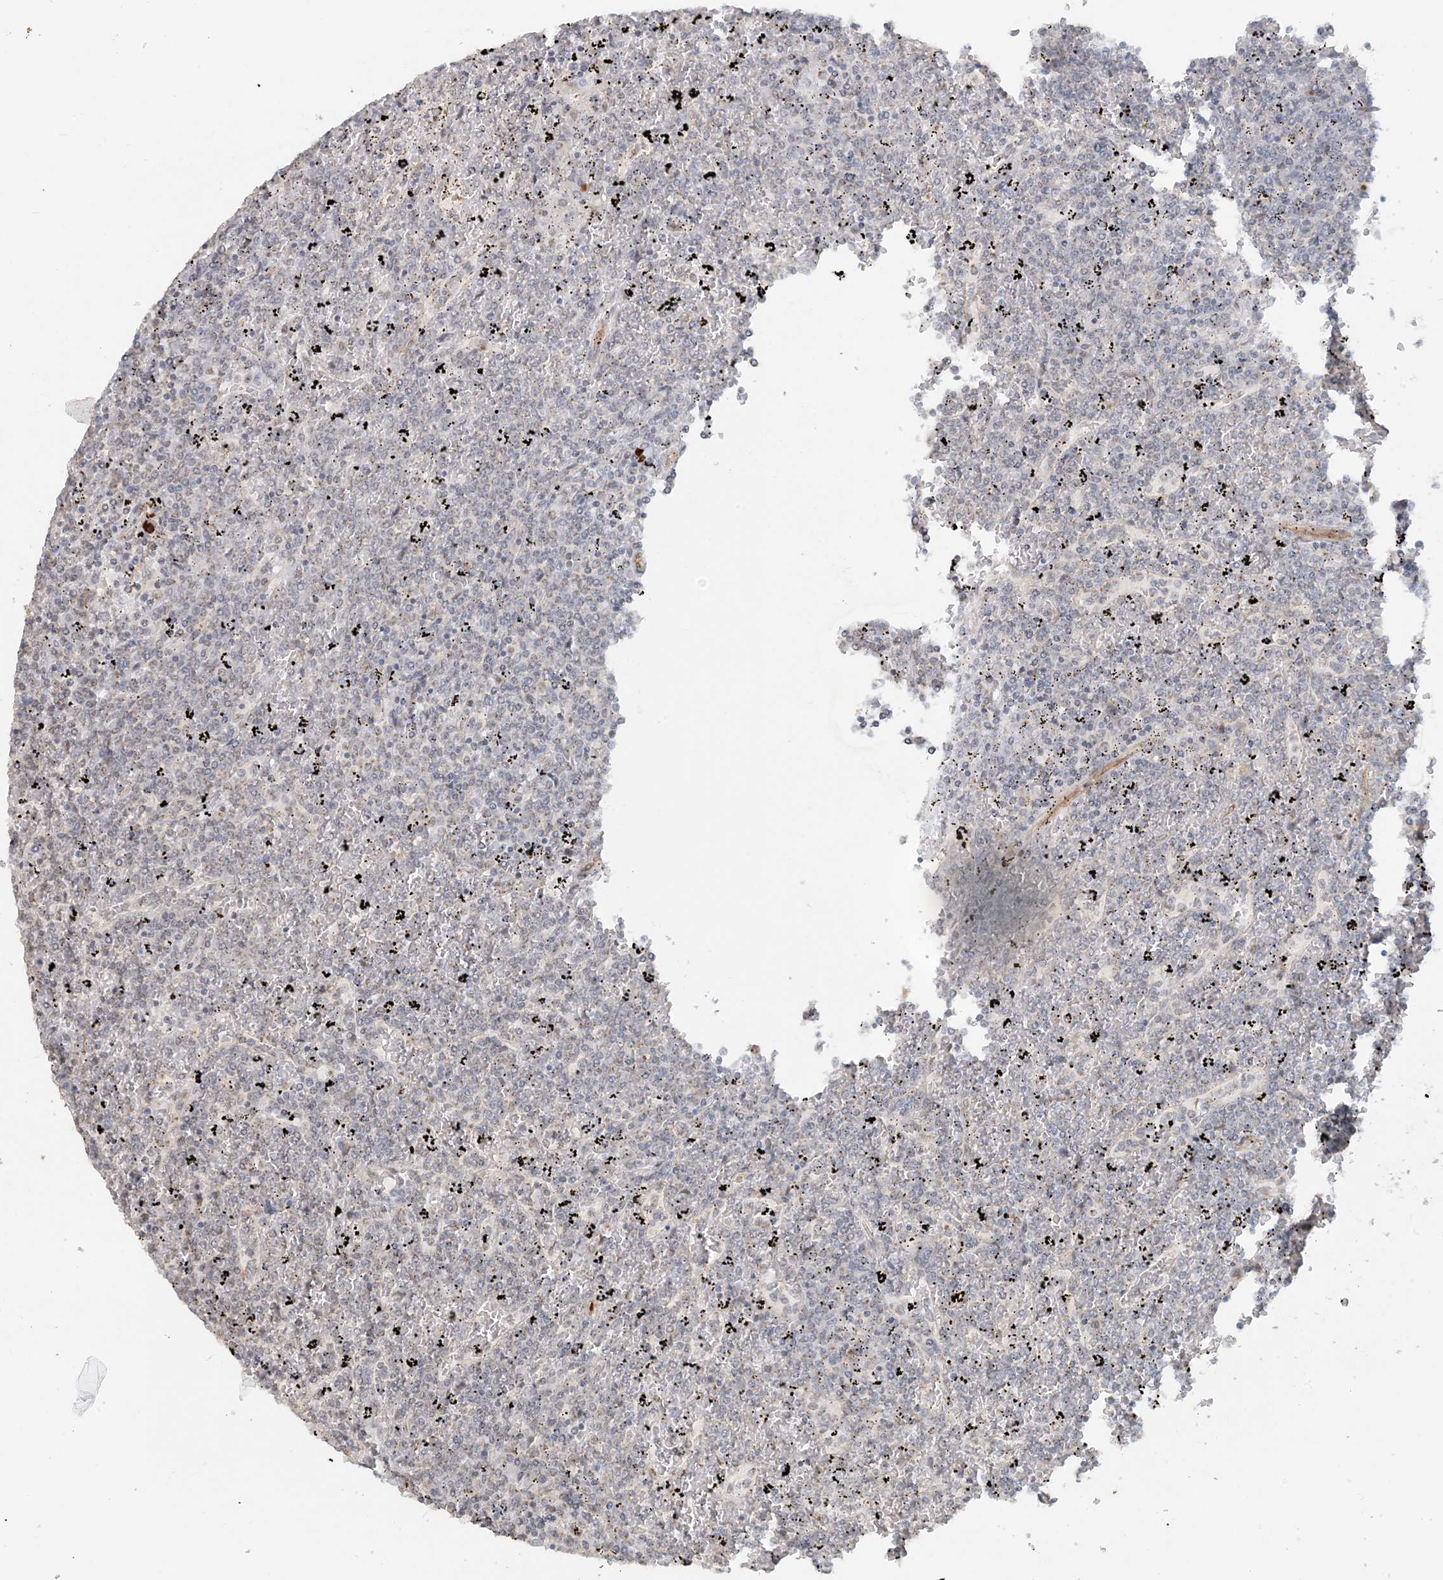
{"staining": {"intensity": "negative", "quantity": "none", "location": "none"}, "tissue": "lymphoma", "cell_type": "Tumor cells", "image_type": "cancer", "snomed": [{"axis": "morphology", "description": "Malignant lymphoma, non-Hodgkin's type, Low grade"}, {"axis": "topography", "description": "Spleen"}], "caption": "Protein analysis of low-grade malignant lymphoma, non-Hodgkin's type shows no significant positivity in tumor cells.", "gene": "ZCCHC4", "patient": {"sex": "female", "age": 19}}